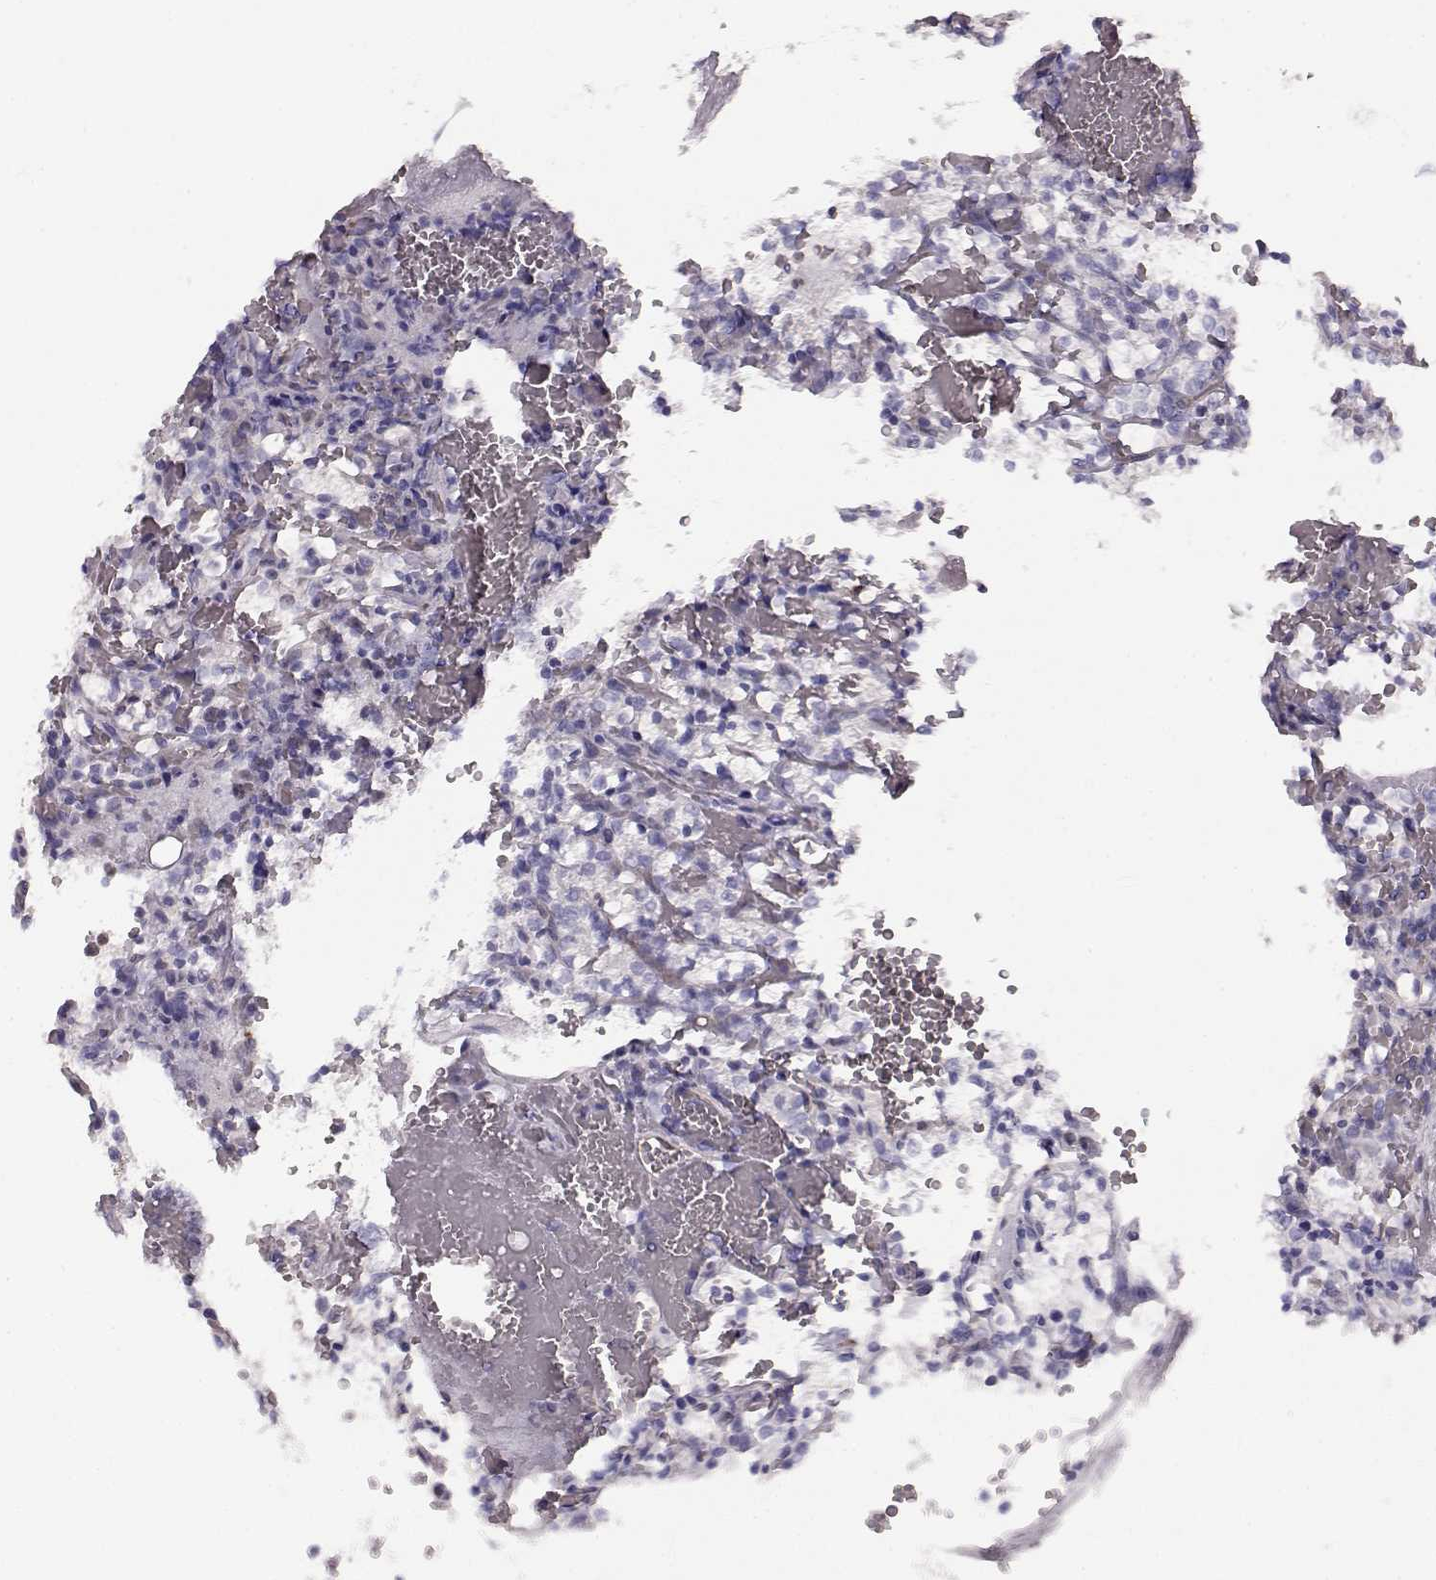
{"staining": {"intensity": "negative", "quantity": "none", "location": "none"}, "tissue": "renal cancer", "cell_type": "Tumor cells", "image_type": "cancer", "snomed": [{"axis": "morphology", "description": "Adenocarcinoma, NOS"}, {"axis": "topography", "description": "Kidney"}], "caption": "Tumor cells are negative for brown protein staining in adenocarcinoma (renal).", "gene": "ELOVL5", "patient": {"sex": "female", "age": 69}}